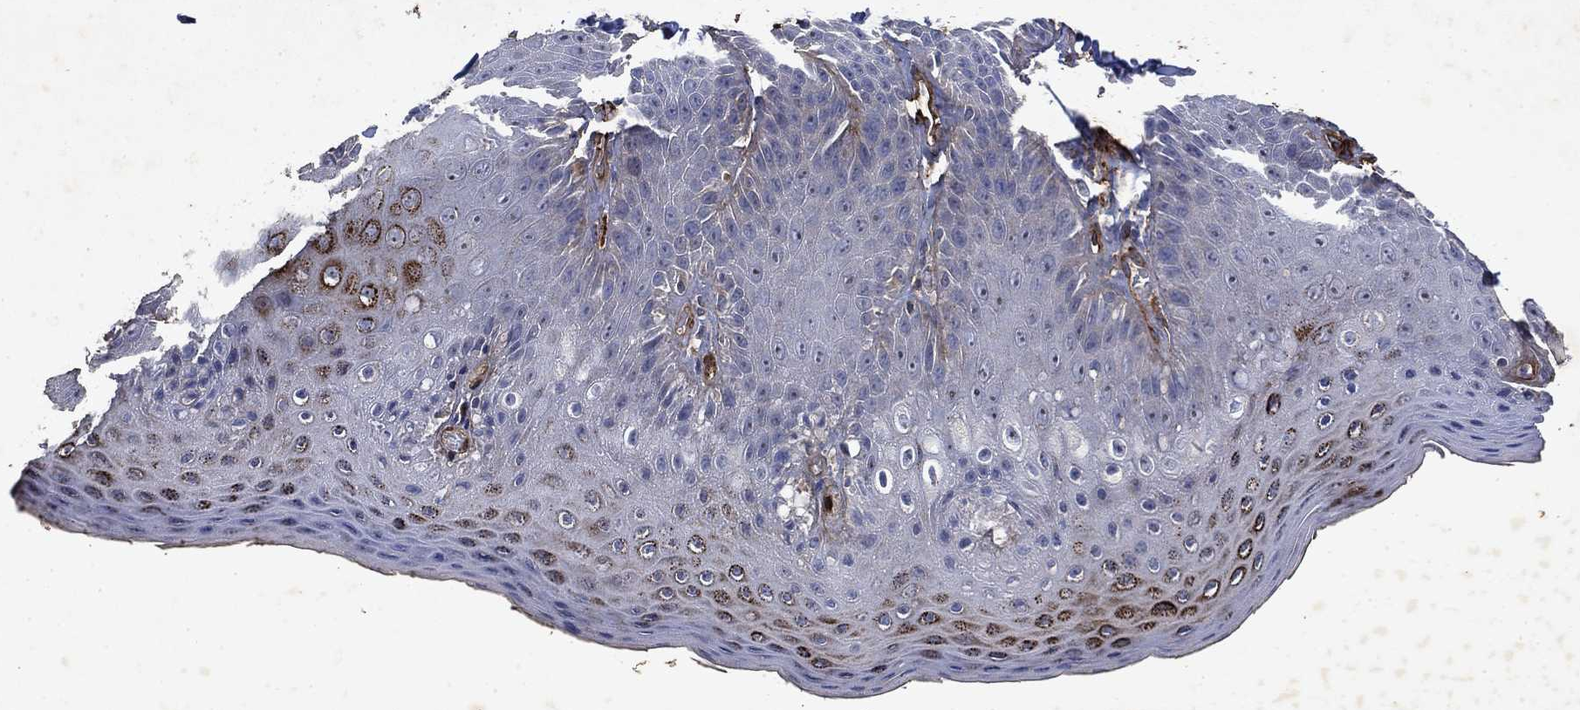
{"staining": {"intensity": "strong", "quantity": "<25%", "location": "cytoplasmic/membranous"}, "tissue": "skin", "cell_type": "Epidermal cells", "image_type": "normal", "snomed": [{"axis": "morphology", "description": "Normal tissue, NOS"}, {"axis": "topography", "description": "Anal"}], "caption": "Strong cytoplasmic/membranous protein expression is appreciated in approximately <25% of epidermal cells in skin.", "gene": "COL4A2", "patient": {"sex": "male", "age": 53}}